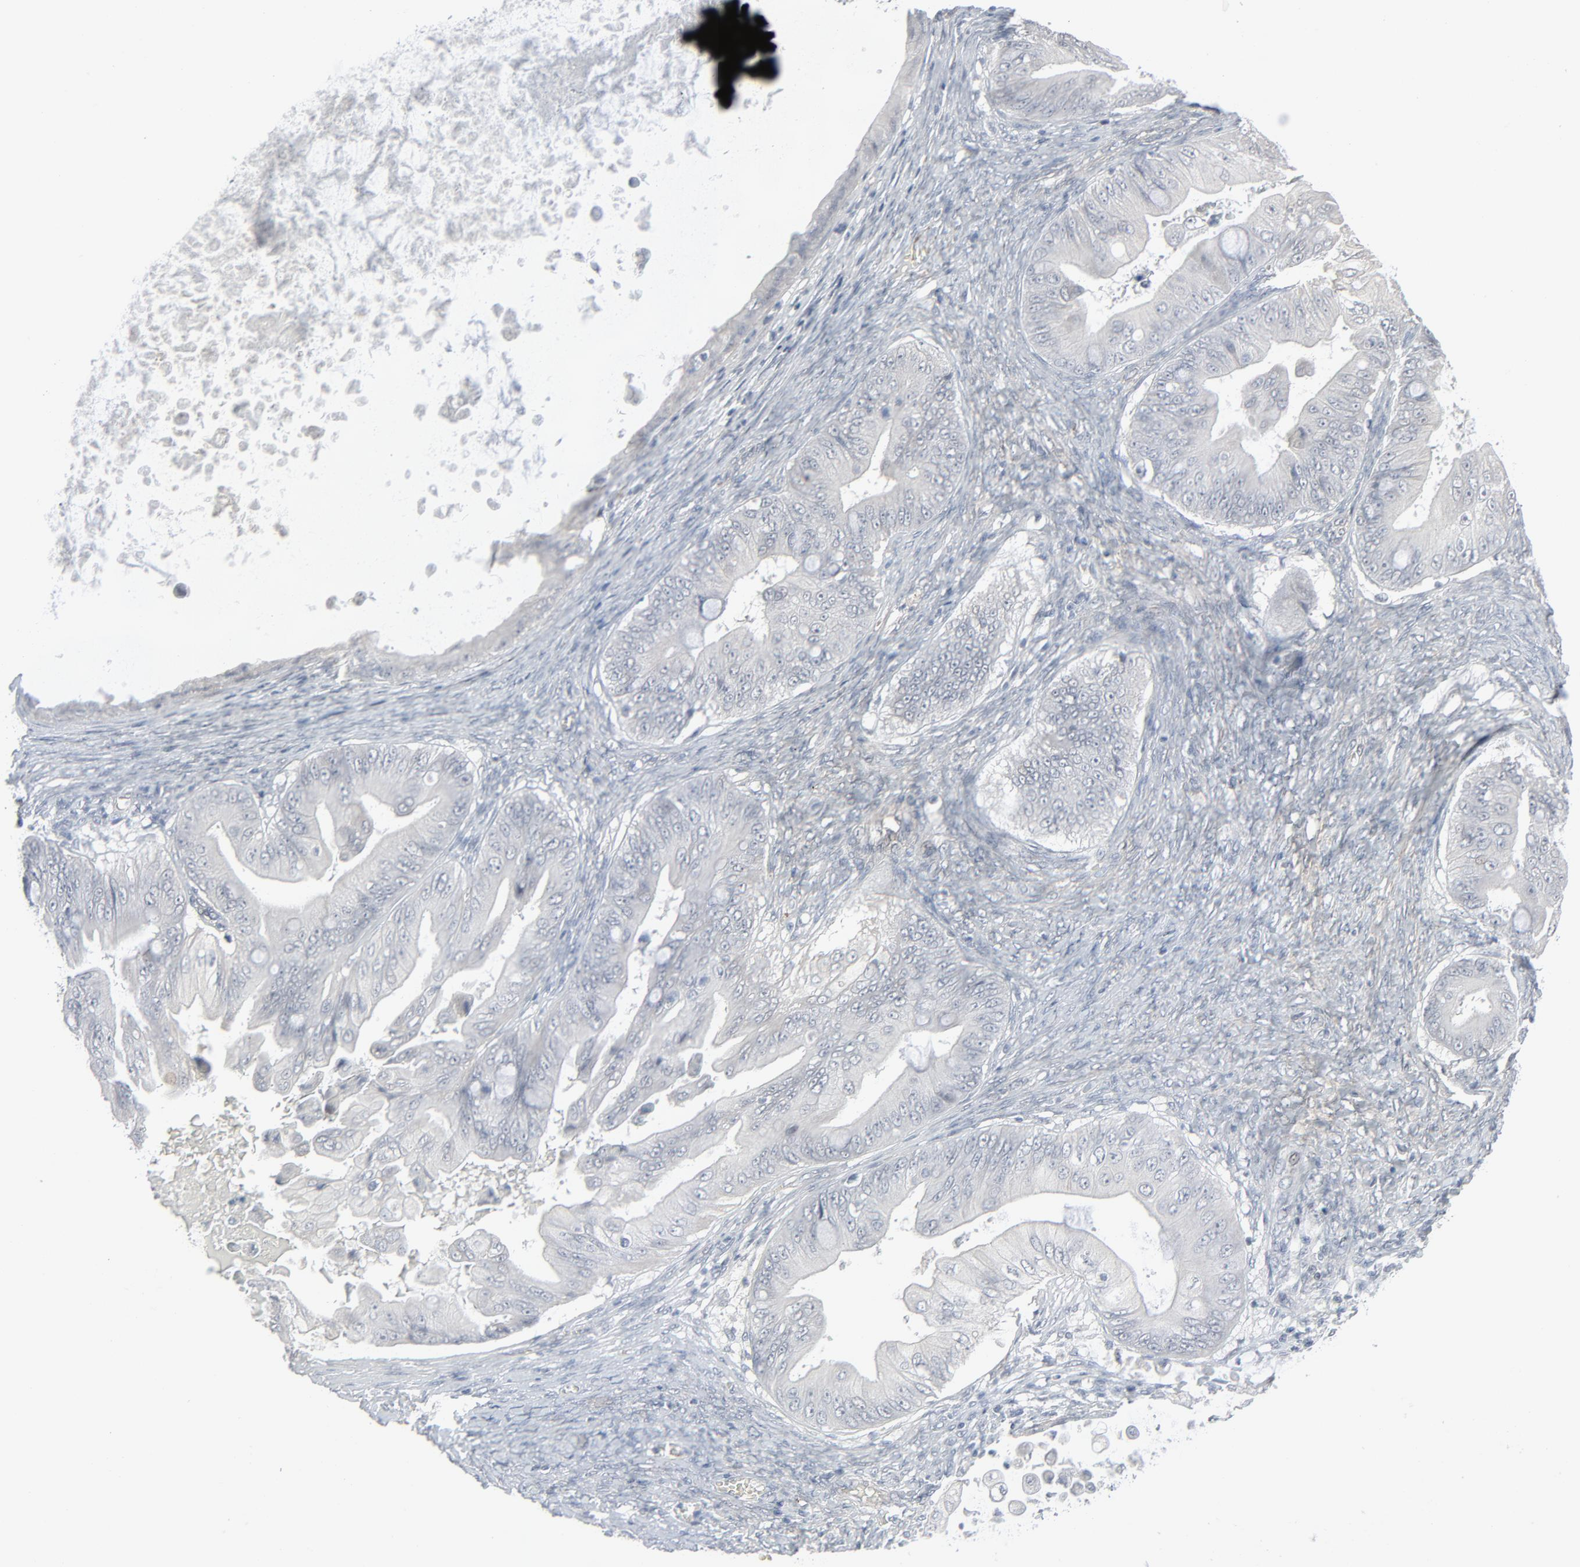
{"staining": {"intensity": "negative", "quantity": "none", "location": "none"}, "tissue": "ovarian cancer", "cell_type": "Tumor cells", "image_type": "cancer", "snomed": [{"axis": "morphology", "description": "Cystadenocarcinoma, mucinous, NOS"}, {"axis": "topography", "description": "Ovary"}], "caption": "Immunohistochemistry (IHC) histopathology image of neoplastic tissue: human ovarian cancer stained with DAB (3,3'-diaminobenzidine) demonstrates no significant protein positivity in tumor cells.", "gene": "NEUROD1", "patient": {"sex": "female", "age": 37}}